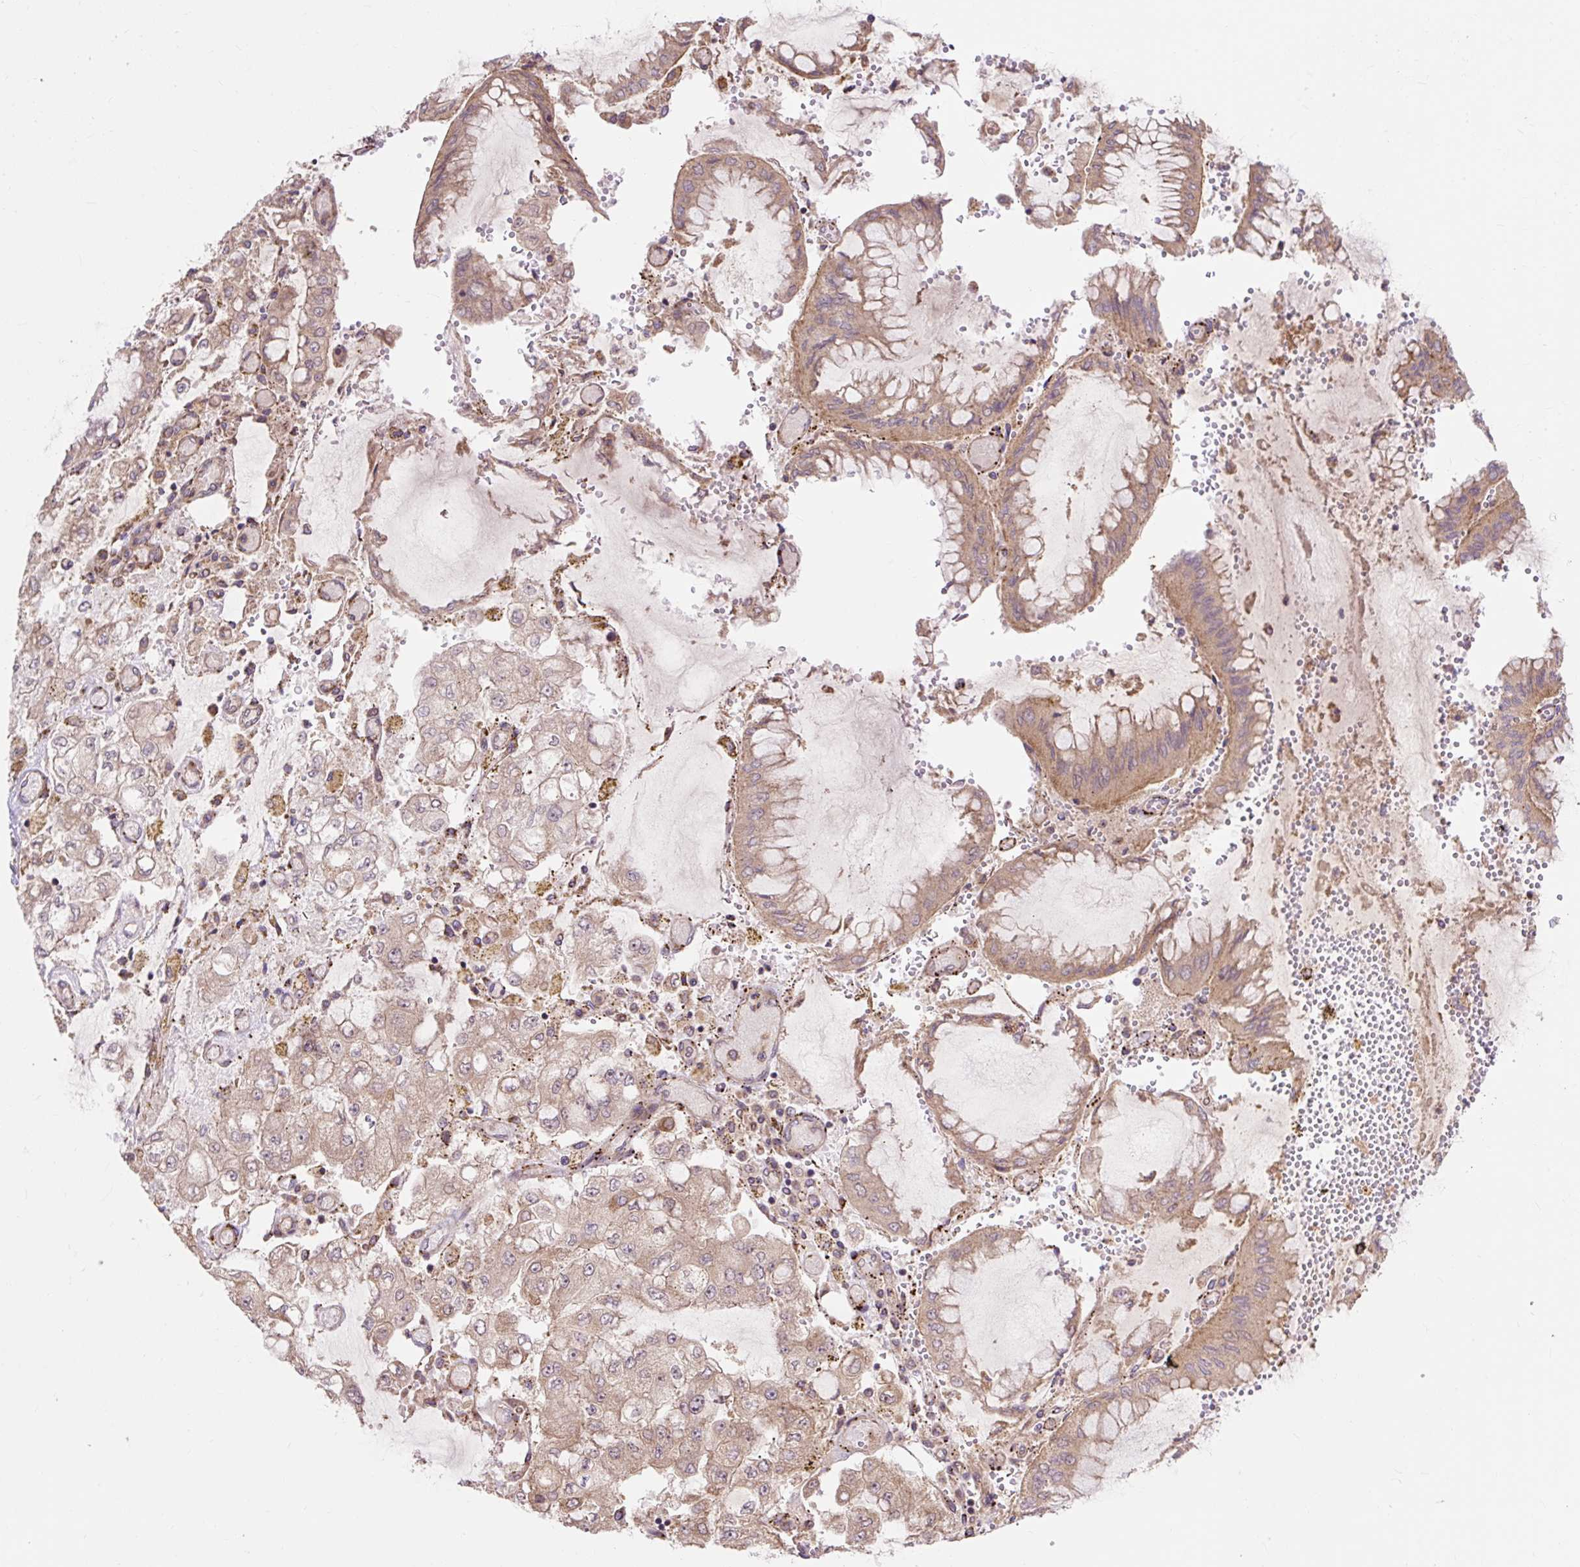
{"staining": {"intensity": "moderate", "quantity": ">75%", "location": "cytoplasmic/membranous"}, "tissue": "stomach cancer", "cell_type": "Tumor cells", "image_type": "cancer", "snomed": [{"axis": "morphology", "description": "Adenocarcinoma, NOS"}, {"axis": "topography", "description": "Stomach"}], "caption": "This histopathology image displays immunohistochemistry staining of human stomach cancer (adenocarcinoma), with medium moderate cytoplasmic/membranous positivity in about >75% of tumor cells.", "gene": "TRIAP1", "patient": {"sex": "male", "age": 76}}